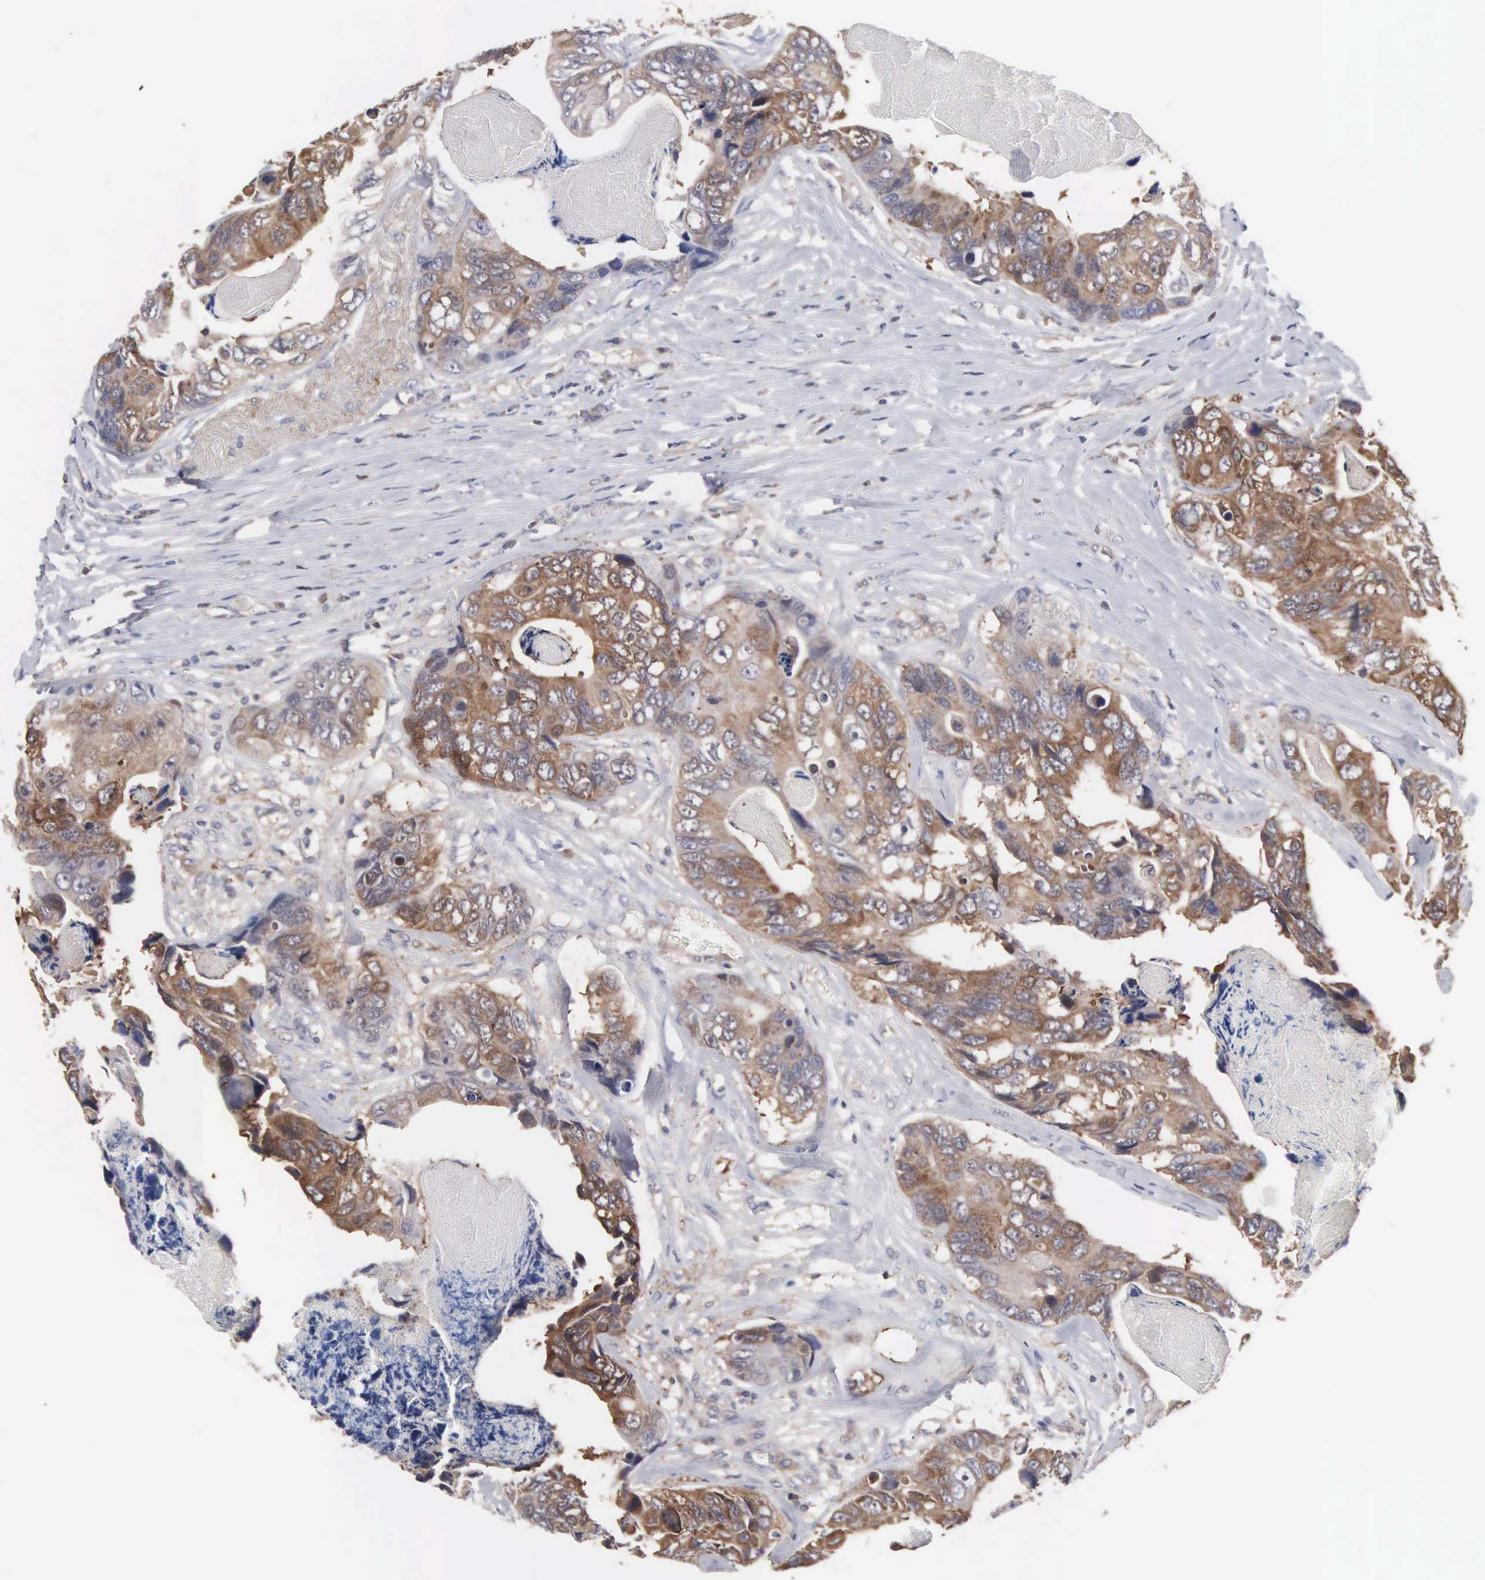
{"staining": {"intensity": "moderate", "quantity": ">75%", "location": "cytoplasmic/membranous"}, "tissue": "colorectal cancer", "cell_type": "Tumor cells", "image_type": "cancer", "snomed": [{"axis": "morphology", "description": "Adenocarcinoma, NOS"}, {"axis": "topography", "description": "Colon"}], "caption": "A high-resolution micrograph shows IHC staining of colorectal cancer, which exhibits moderate cytoplasmic/membranous expression in approximately >75% of tumor cells.", "gene": "MTHFD1", "patient": {"sex": "female", "age": 86}}